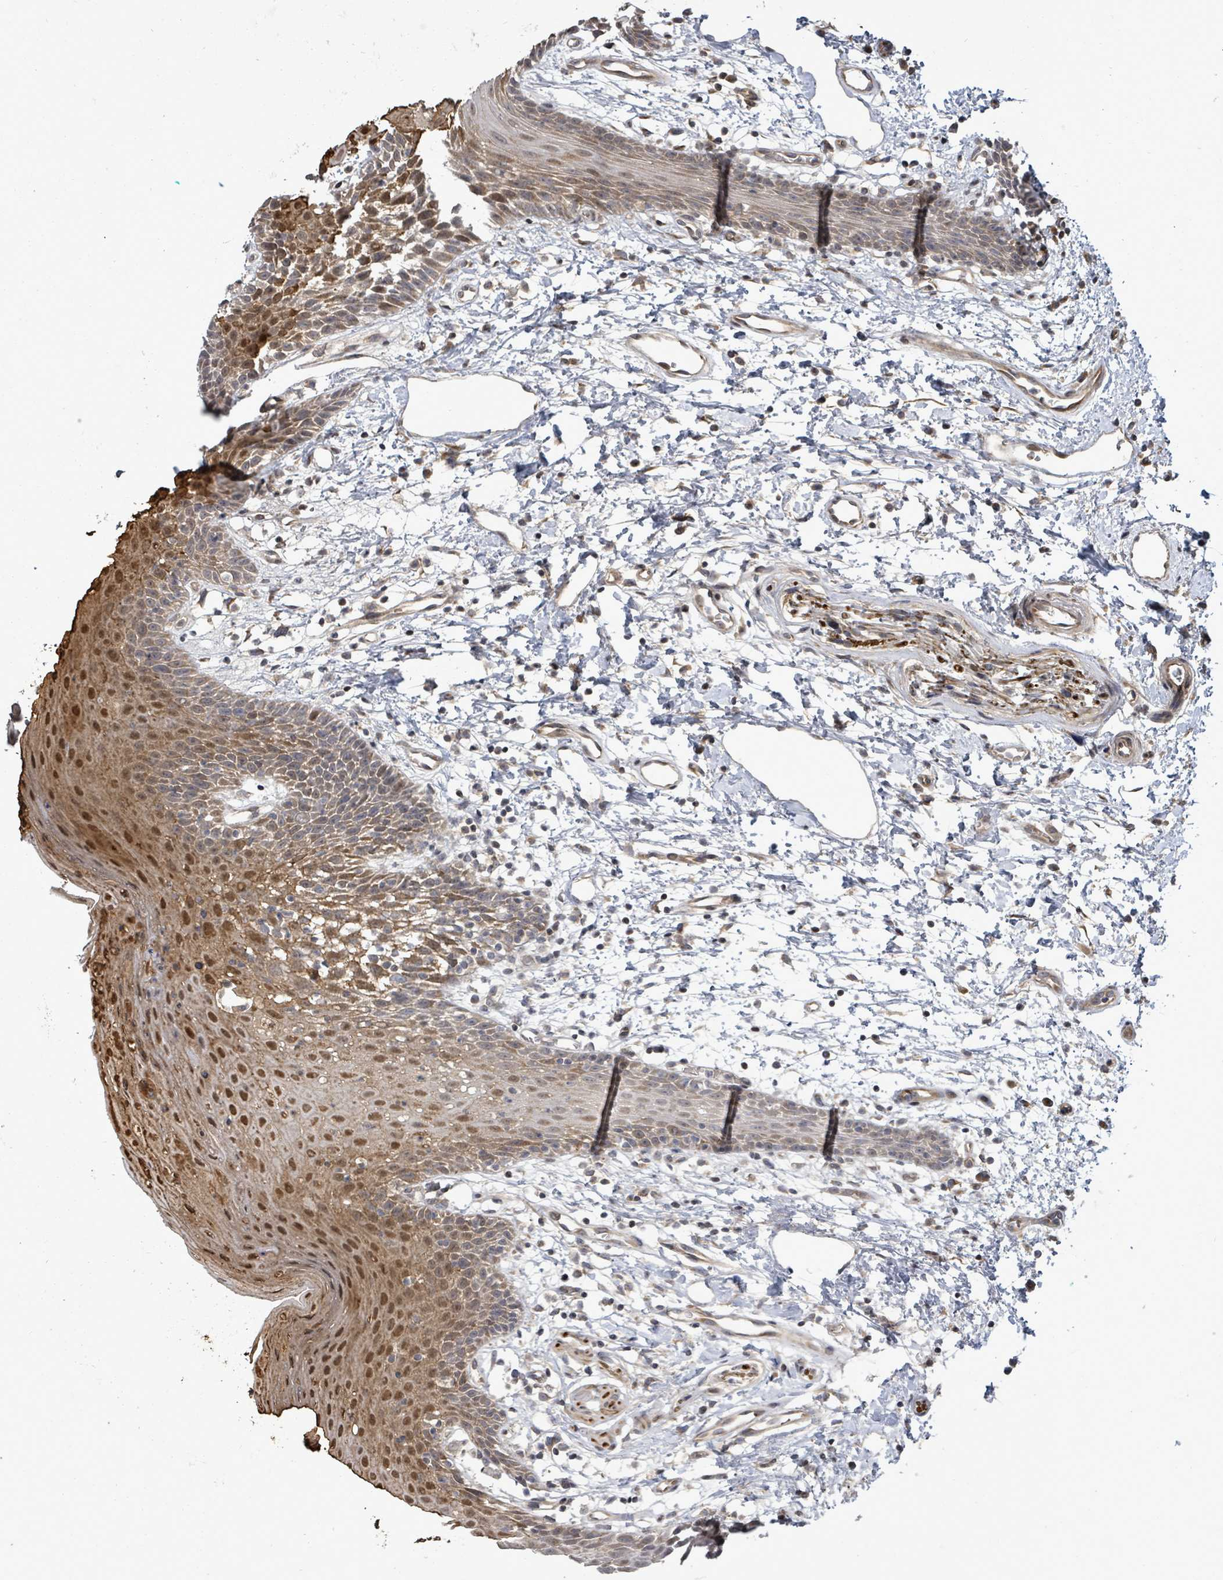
{"staining": {"intensity": "moderate", "quantity": "<25%", "location": "cytoplasmic/membranous,nuclear"}, "tissue": "oral mucosa", "cell_type": "Squamous epithelial cells", "image_type": "normal", "snomed": [{"axis": "morphology", "description": "Normal tissue, NOS"}, {"axis": "topography", "description": "Oral tissue"}, {"axis": "topography", "description": "Tounge, NOS"}], "caption": "Immunohistochemical staining of benign oral mucosa exhibits low levels of moderate cytoplasmic/membranous,nuclear staining in approximately <25% of squamous epithelial cells.", "gene": "KRTAP27", "patient": {"sex": "female", "age": 59}}